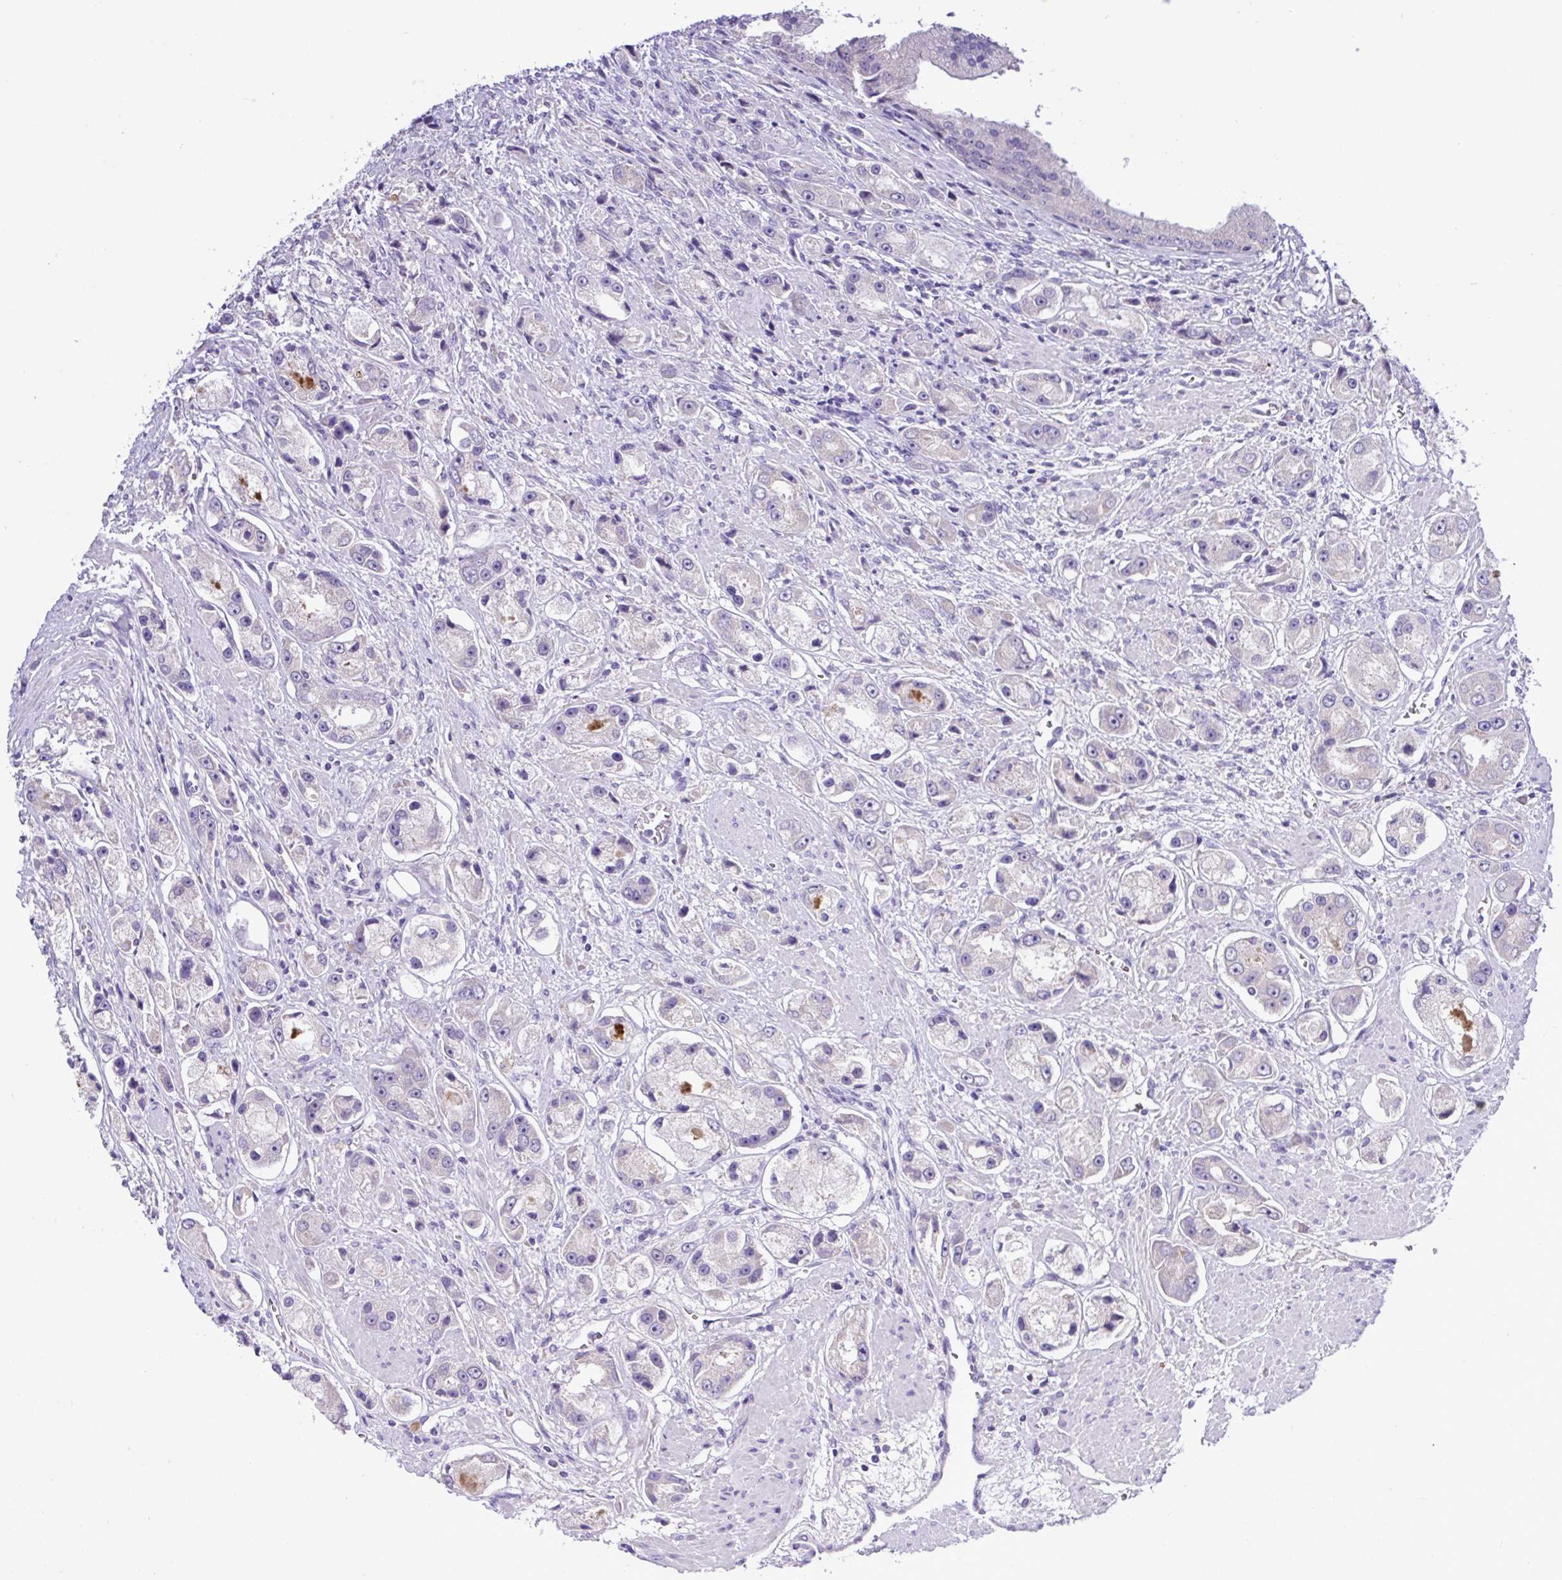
{"staining": {"intensity": "negative", "quantity": "none", "location": "none"}, "tissue": "prostate cancer", "cell_type": "Tumor cells", "image_type": "cancer", "snomed": [{"axis": "morphology", "description": "Adenocarcinoma, High grade"}, {"axis": "topography", "description": "Prostate"}], "caption": "Prostate cancer (high-grade adenocarcinoma) was stained to show a protein in brown. There is no significant staining in tumor cells. Nuclei are stained in blue.", "gene": "ST8SIA2", "patient": {"sex": "male", "age": 67}}